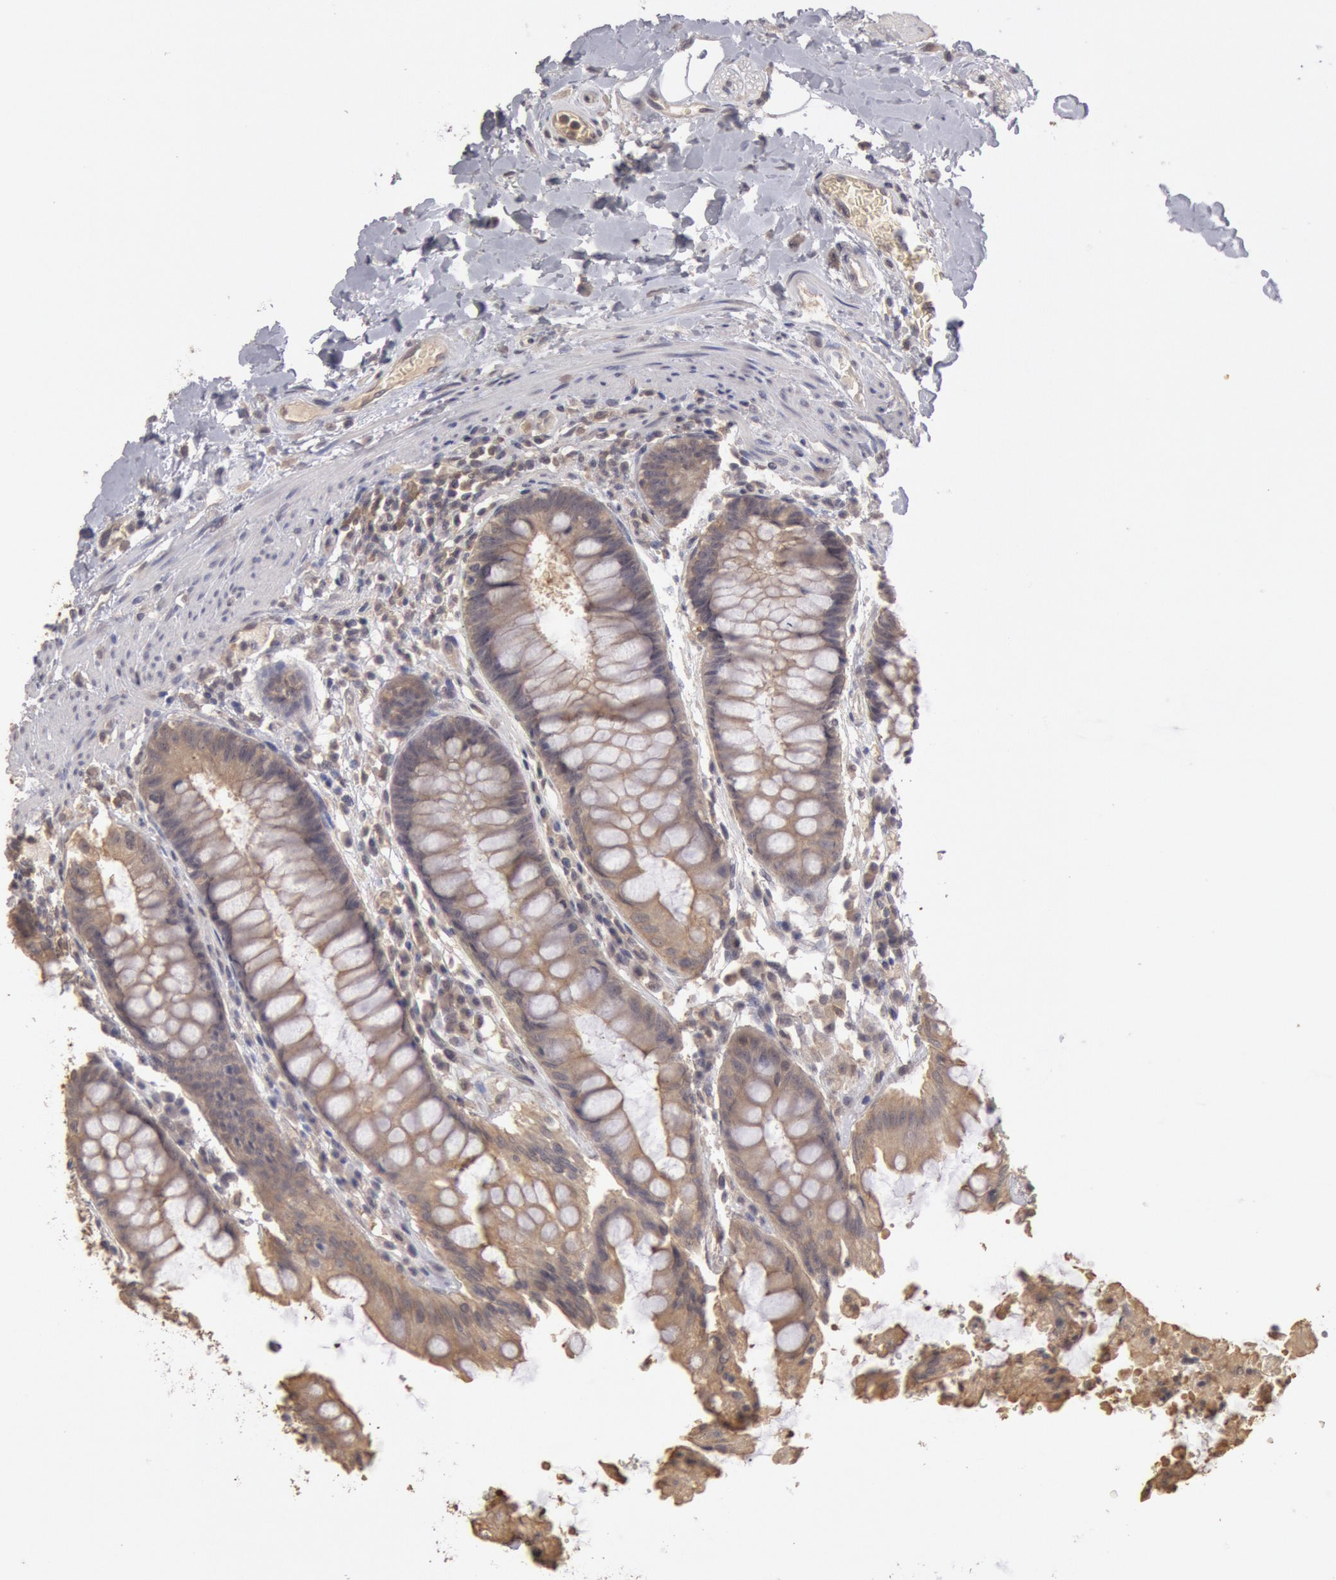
{"staining": {"intensity": "weak", "quantity": ">75%", "location": "cytoplasmic/membranous"}, "tissue": "rectum", "cell_type": "Glandular cells", "image_type": "normal", "snomed": [{"axis": "morphology", "description": "Normal tissue, NOS"}, {"axis": "topography", "description": "Rectum"}], "caption": "The photomicrograph reveals immunohistochemical staining of normal rectum. There is weak cytoplasmic/membranous positivity is identified in about >75% of glandular cells.", "gene": "ZFP36L1", "patient": {"sex": "female", "age": 46}}